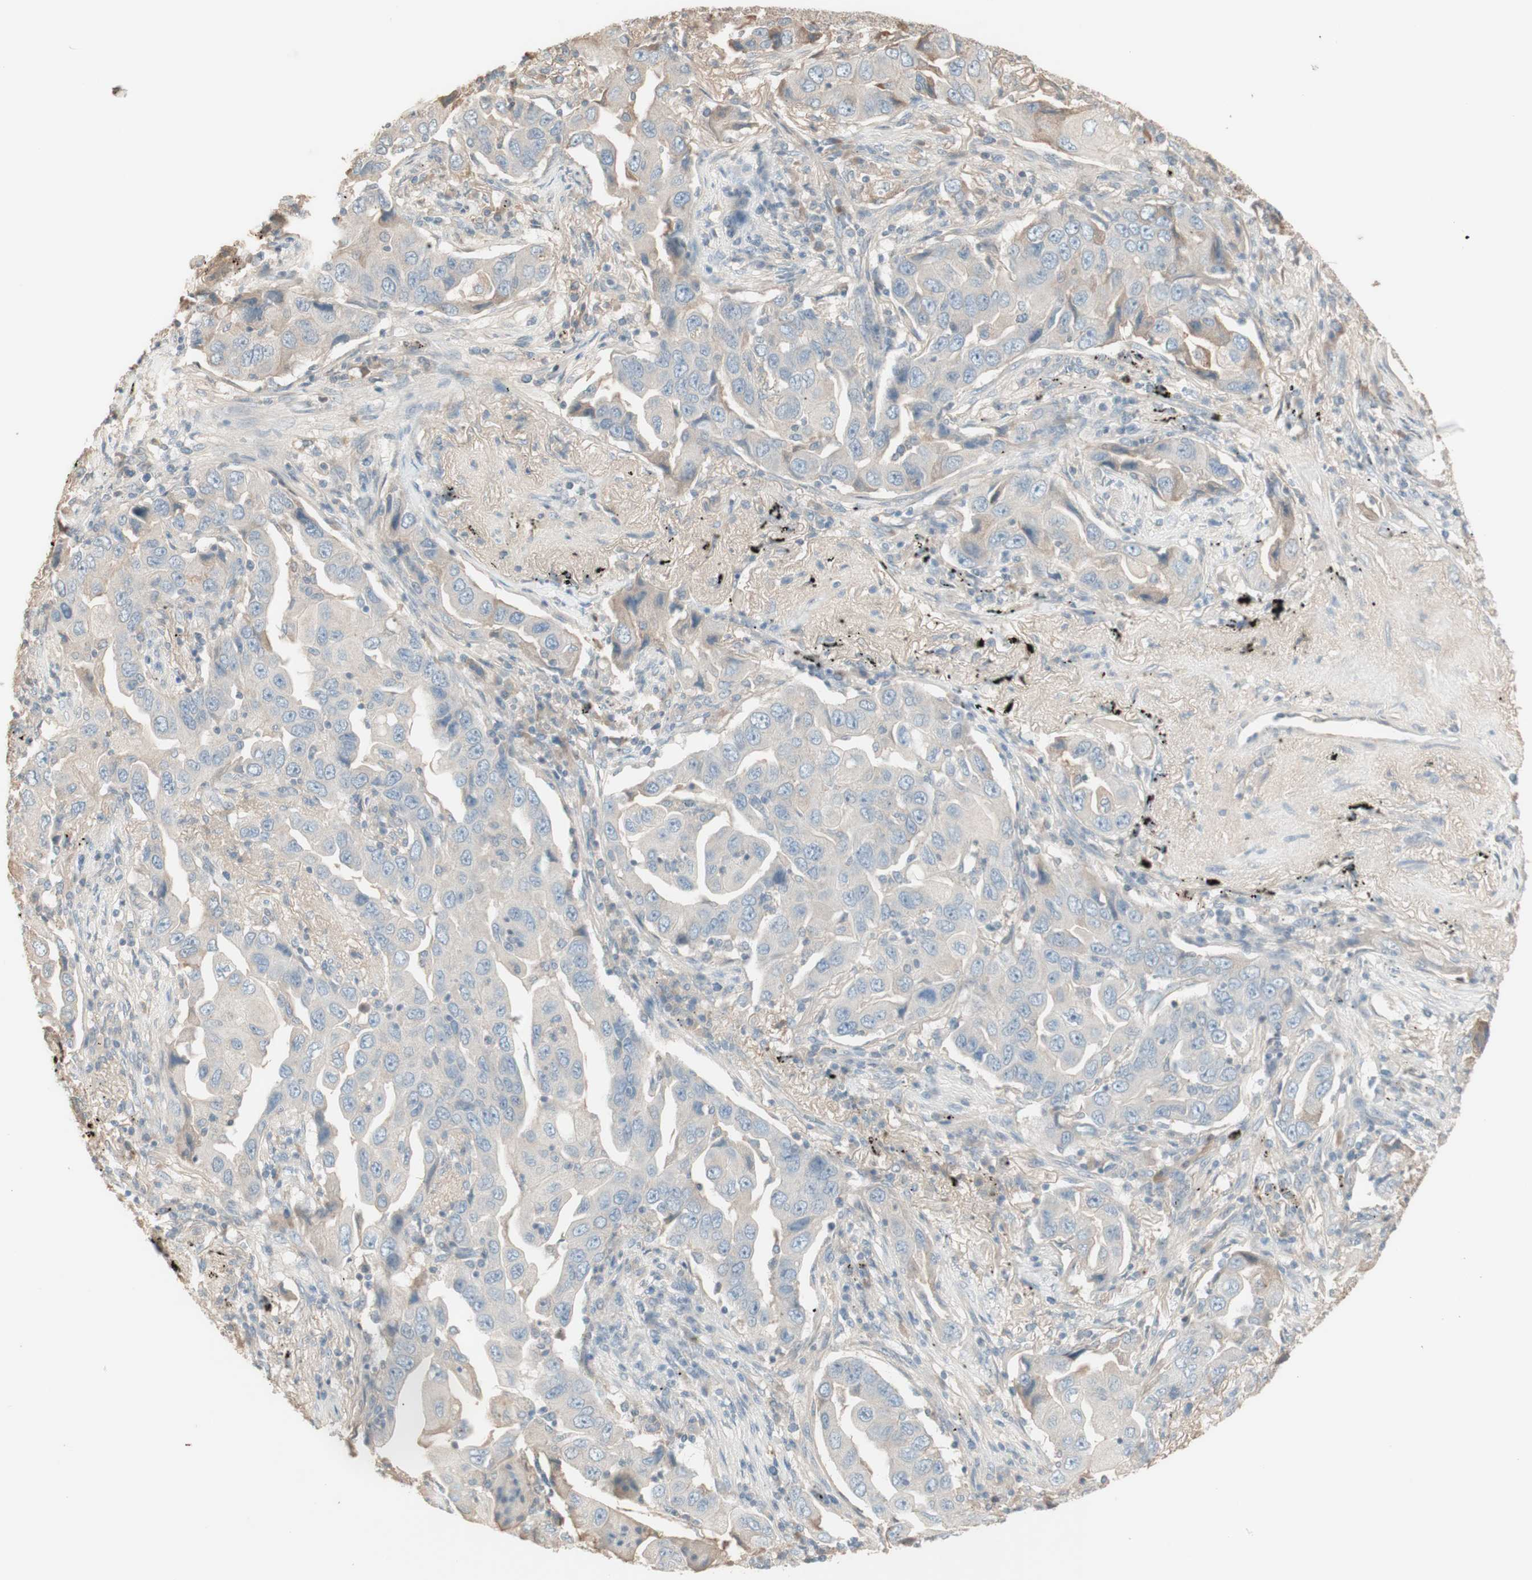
{"staining": {"intensity": "negative", "quantity": "none", "location": "none"}, "tissue": "lung cancer", "cell_type": "Tumor cells", "image_type": "cancer", "snomed": [{"axis": "morphology", "description": "Adenocarcinoma, NOS"}, {"axis": "topography", "description": "Lung"}], "caption": "This is a micrograph of IHC staining of adenocarcinoma (lung), which shows no expression in tumor cells. (Stains: DAB (3,3'-diaminobenzidine) immunohistochemistry (IHC) with hematoxylin counter stain, Microscopy: brightfield microscopy at high magnification).", "gene": "IFNG", "patient": {"sex": "female", "age": 65}}